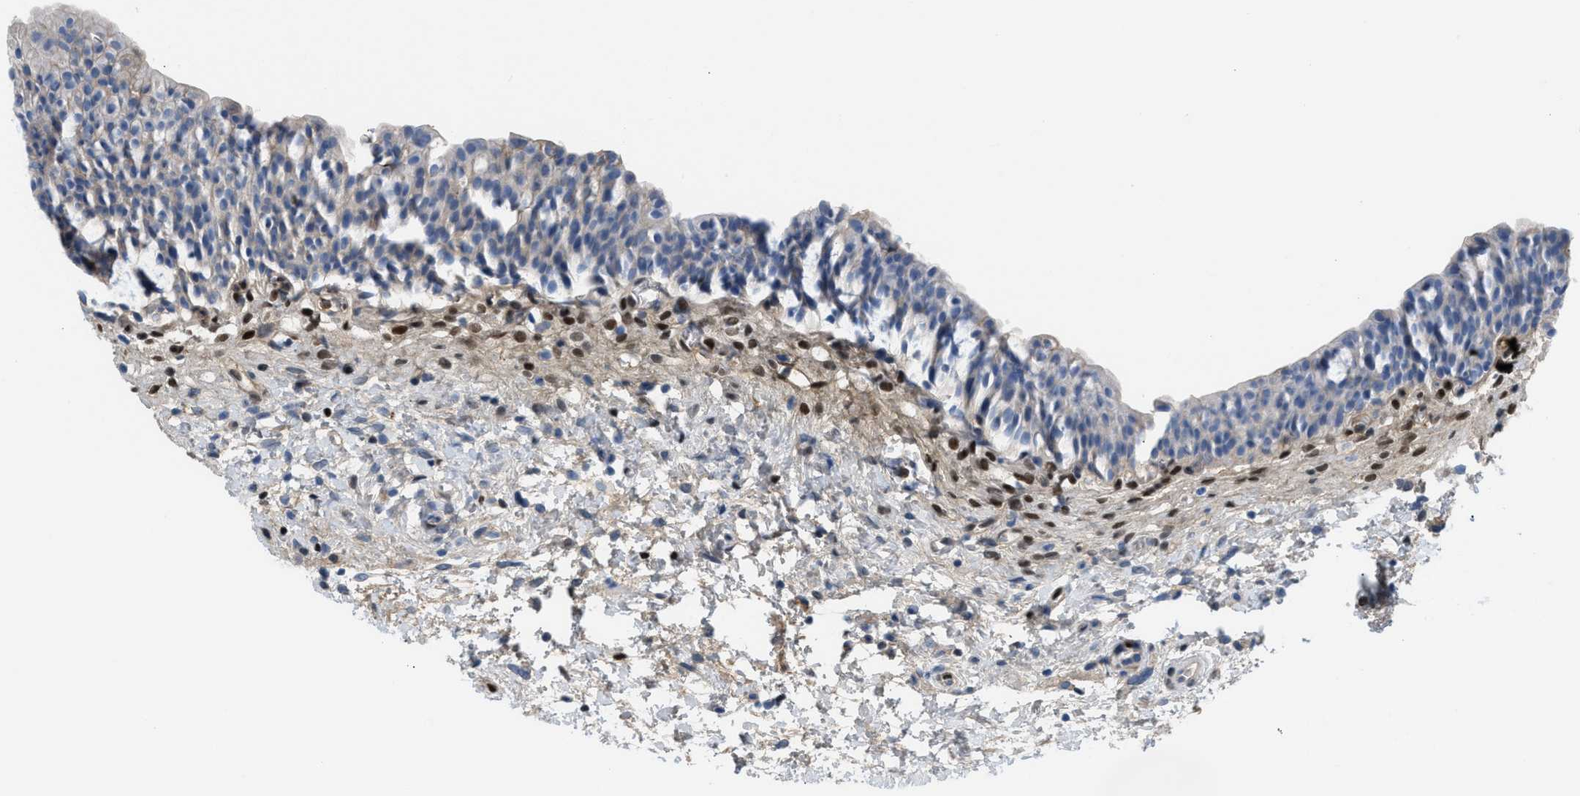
{"staining": {"intensity": "negative", "quantity": "none", "location": "none"}, "tissue": "urinary bladder", "cell_type": "Urothelial cells", "image_type": "normal", "snomed": [{"axis": "morphology", "description": "Normal tissue, NOS"}, {"axis": "topography", "description": "Urinary bladder"}], "caption": "Immunohistochemistry of unremarkable urinary bladder shows no staining in urothelial cells.", "gene": "LEF1", "patient": {"sex": "male", "age": 37}}